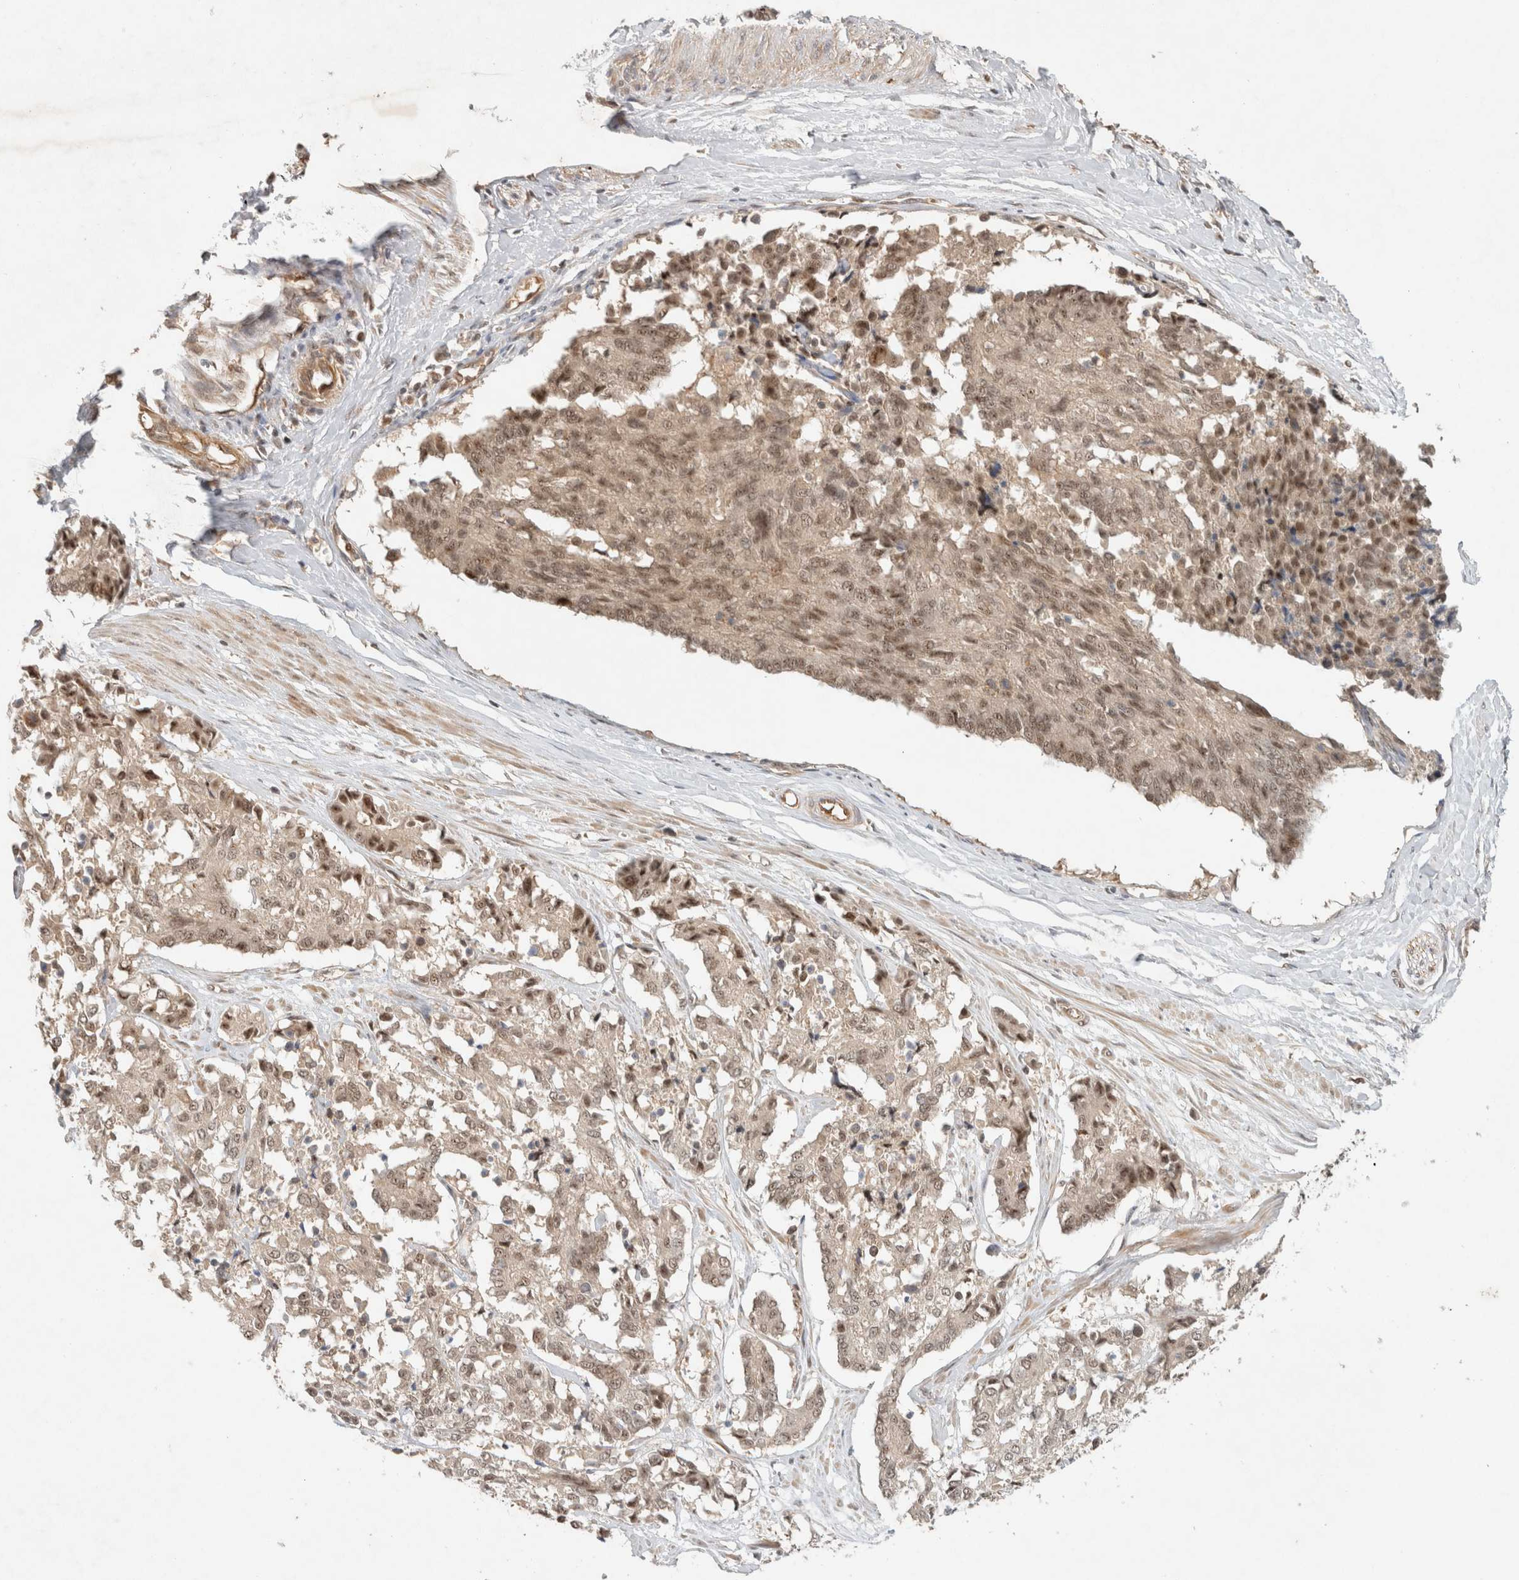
{"staining": {"intensity": "weak", "quantity": ">75%", "location": "nuclear"}, "tissue": "cervical cancer", "cell_type": "Tumor cells", "image_type": "cancer", "snomed": [{"axis": "morphology", "description": "Squamous cell carcinoma, NOS"}, {"axis": "topography", "description": "Cervix"}], "caption": "Brown immunohistochemical staining in cervical cancer (squamous cell carcinoma) displays weak nuclear positivity in about >75% of tumor cells.", "gene": "CAAP1", "patient": {"sex": "female", "age": 35}}